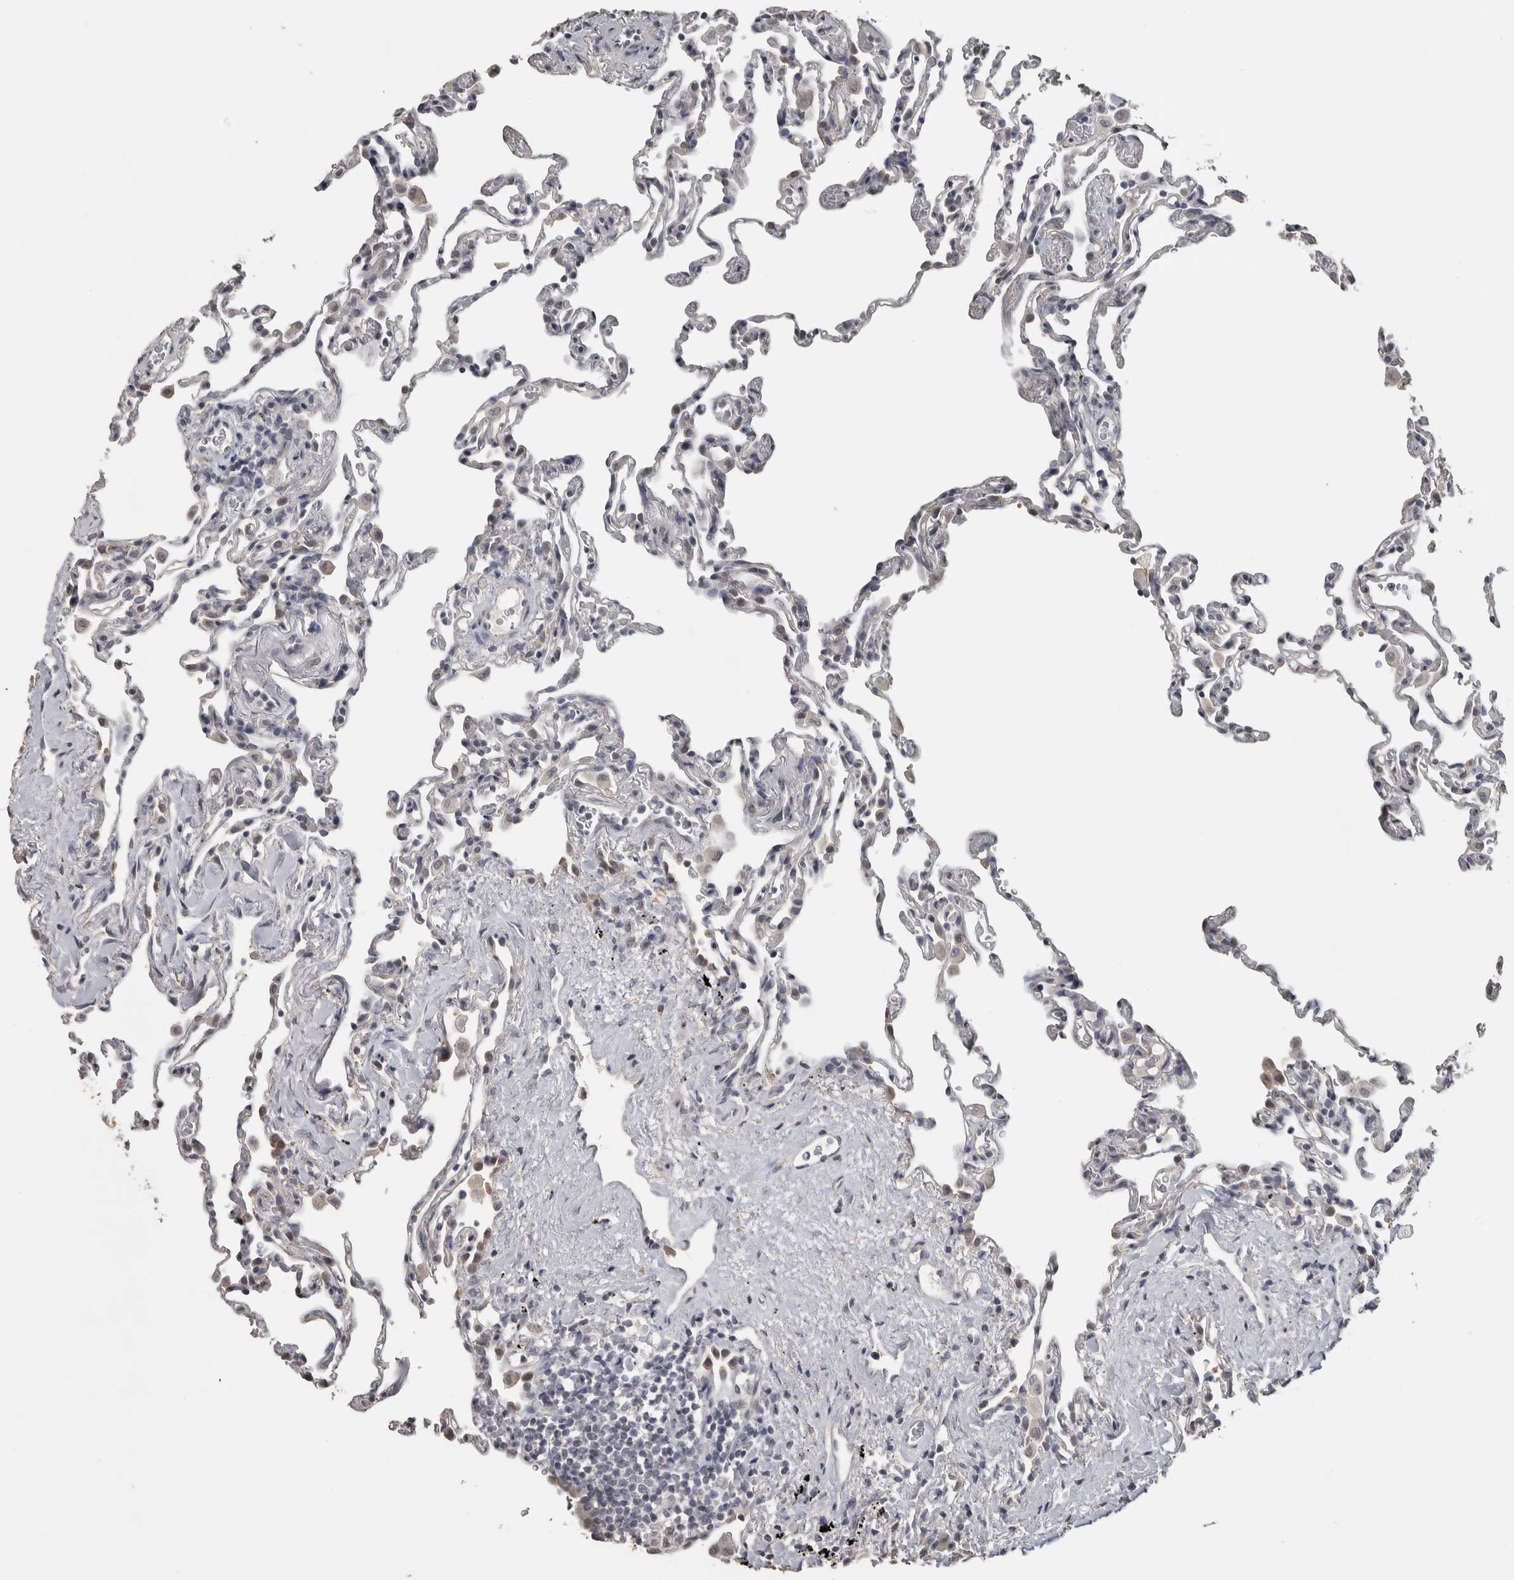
{"staining": {"intensity": "negative", "quantity": "none", "location": "none"}, "tissue": "lung", "cell_type": "Alveolar cells", "image_type": "normal", "snomed": [{"axis": "morphology", "description": "Normal tissue, NOS"}, {"axis": "topography", "description": "Lung"}], "caption": "An immunohistochemistry (IHC) histopathology image of unremarkable lung is shown. There is no staining in alveolar cells of lung.", "gene": "NECAB1", "patient": {"sex": "male", "age": 59}}